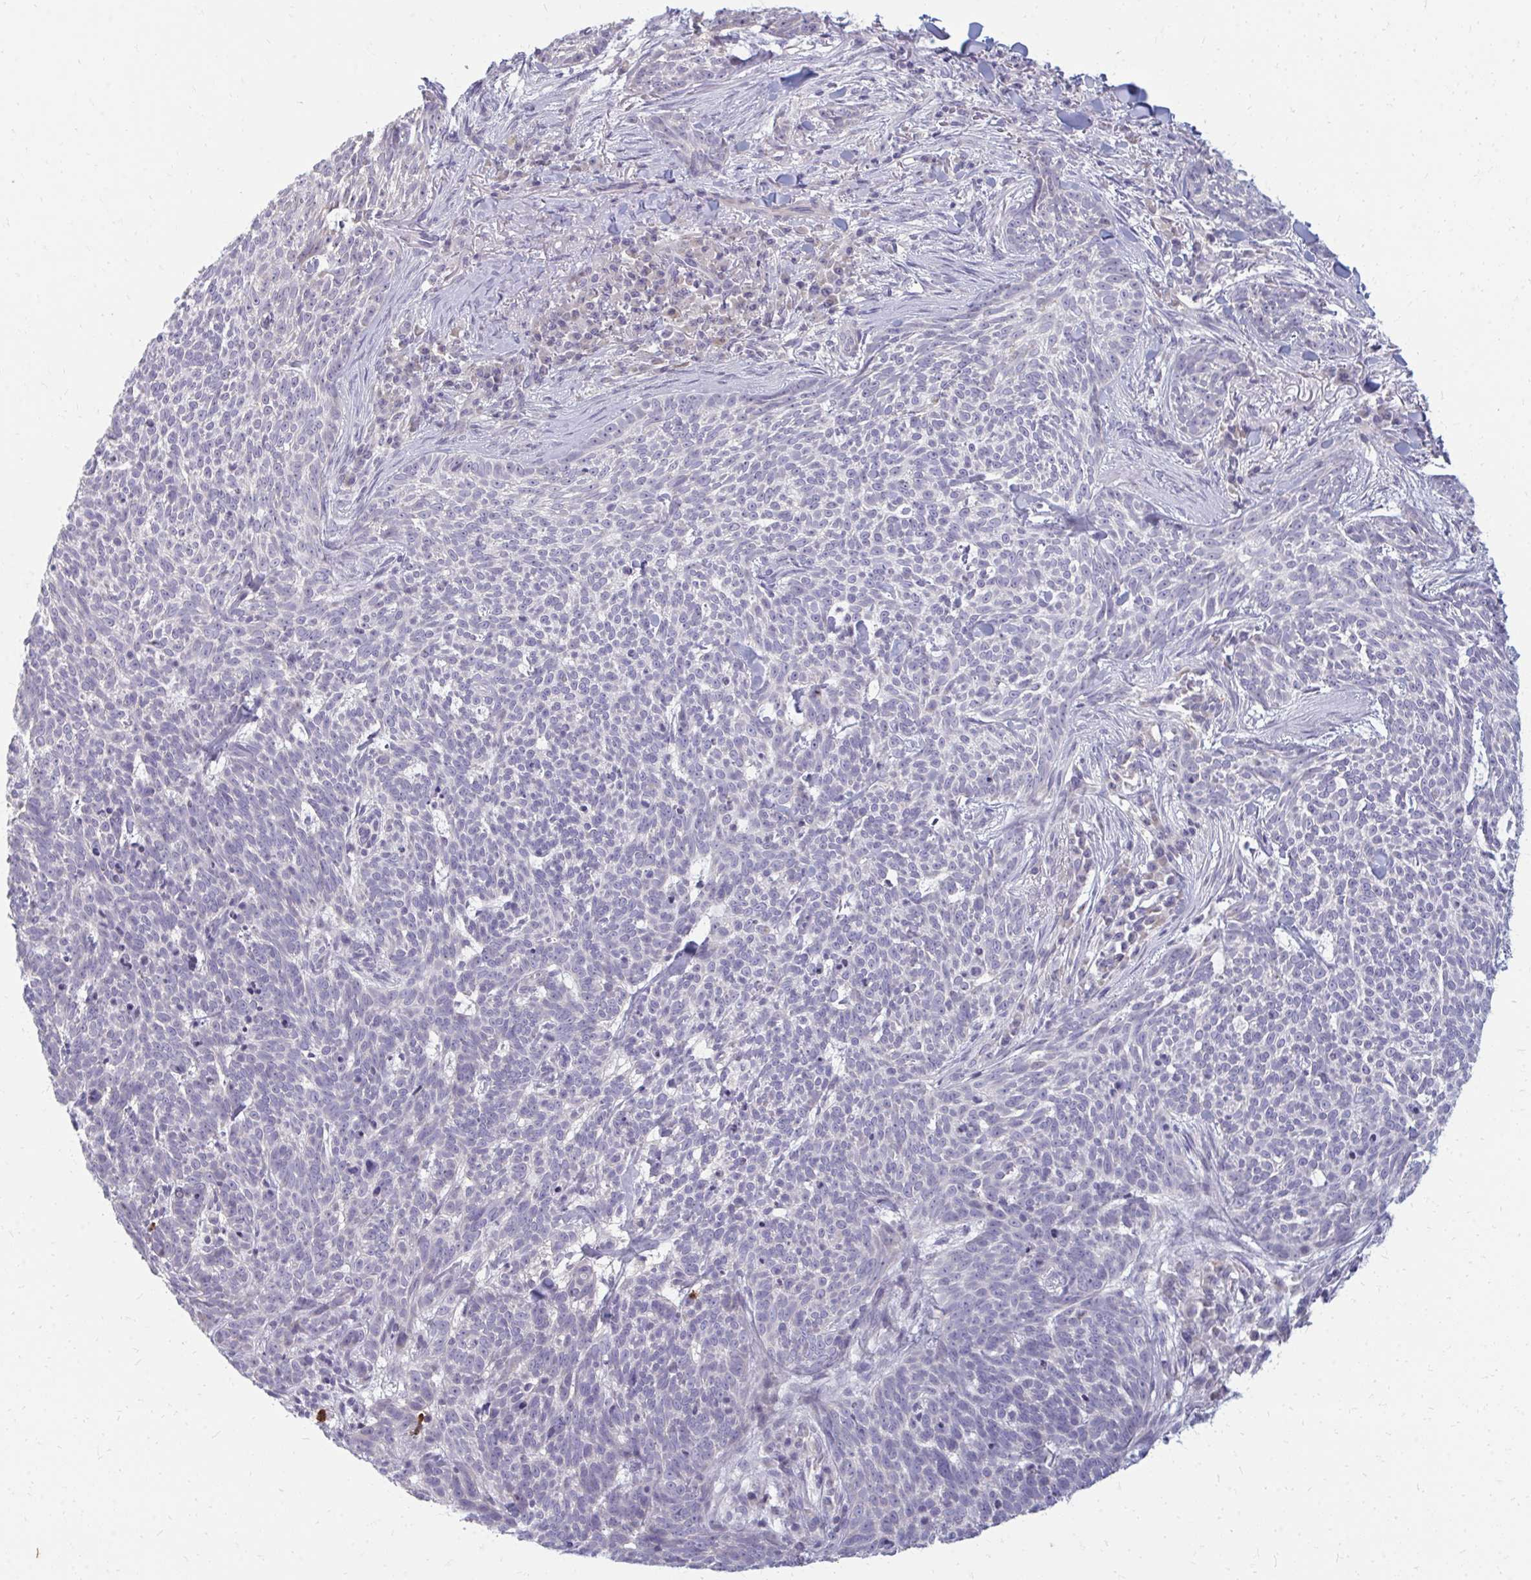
{"staining": {"intensity": "negative", "quantity": "none", "location": "none"}, "tissue": "skin cancer", "cell_type": "Tumor cells", "image_type": "cancer", "snomed": [{"axis": "morphology", "description": "Basal cell carcinoma"}, {"axis": "topography", "description": "Skin"}], "caption": "Immunohistochemistry of skin cancer (basal cell carcinoma) reveals no expression in tumor cells. Nuclei are stained in blue.", "gene": "RAB33A", "patient": {"sex": "female", "age": 93}}